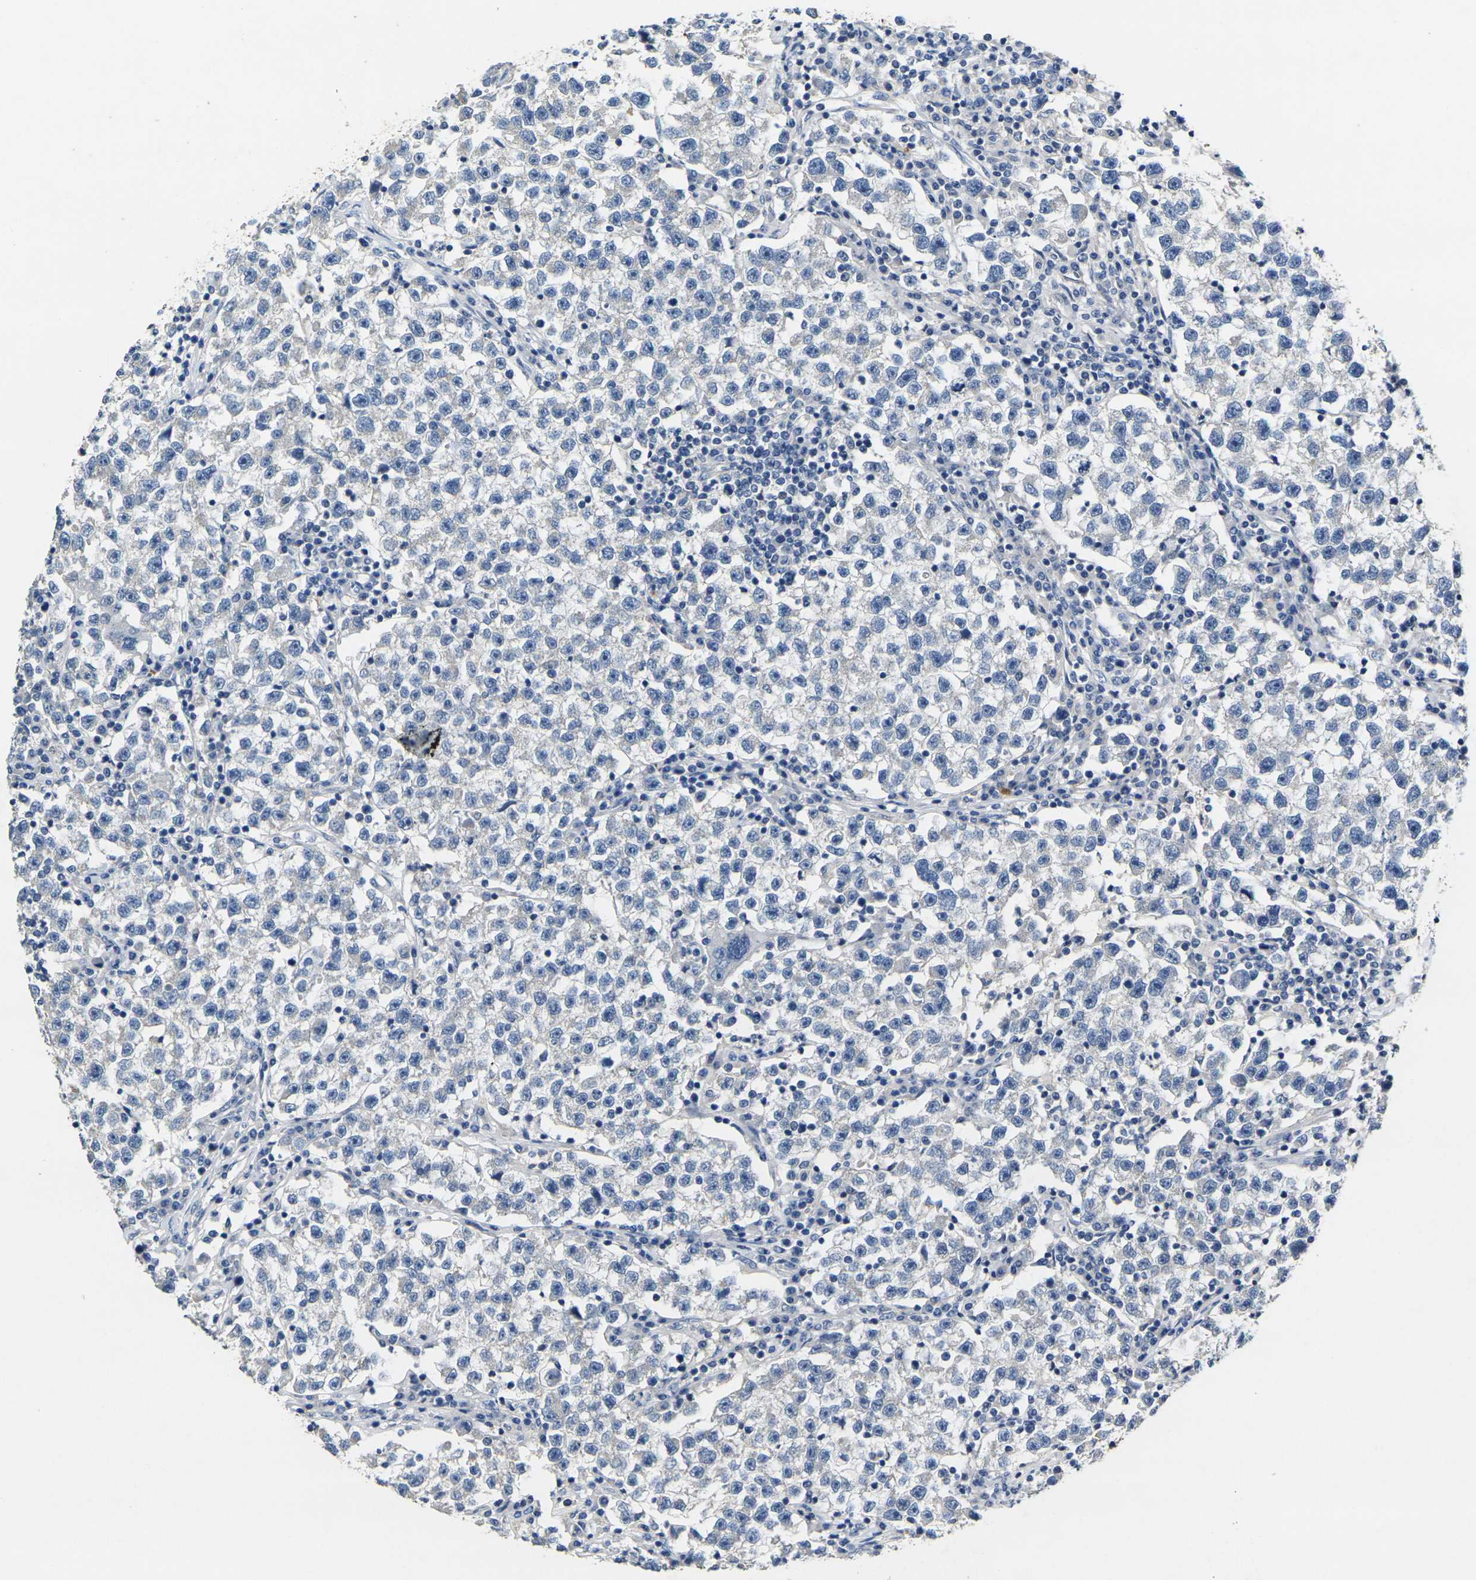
{"staining": {"intensity": "negative", "quantity": "none", "location": "none"}, "tissue": "testis cancer", "cell_type": "Tumor cells", "image_type": "cancer", "snomed": [{"axis": "morphology", "description": "Seminoma, NOS"}, {"axis": "topography", "description": "Testis"}], "caption": "There is no significant staining in tumor cells of testis cancer (seminoma).", "gene": "NOCT", "patient": {"sex": "male", "age": 22}}